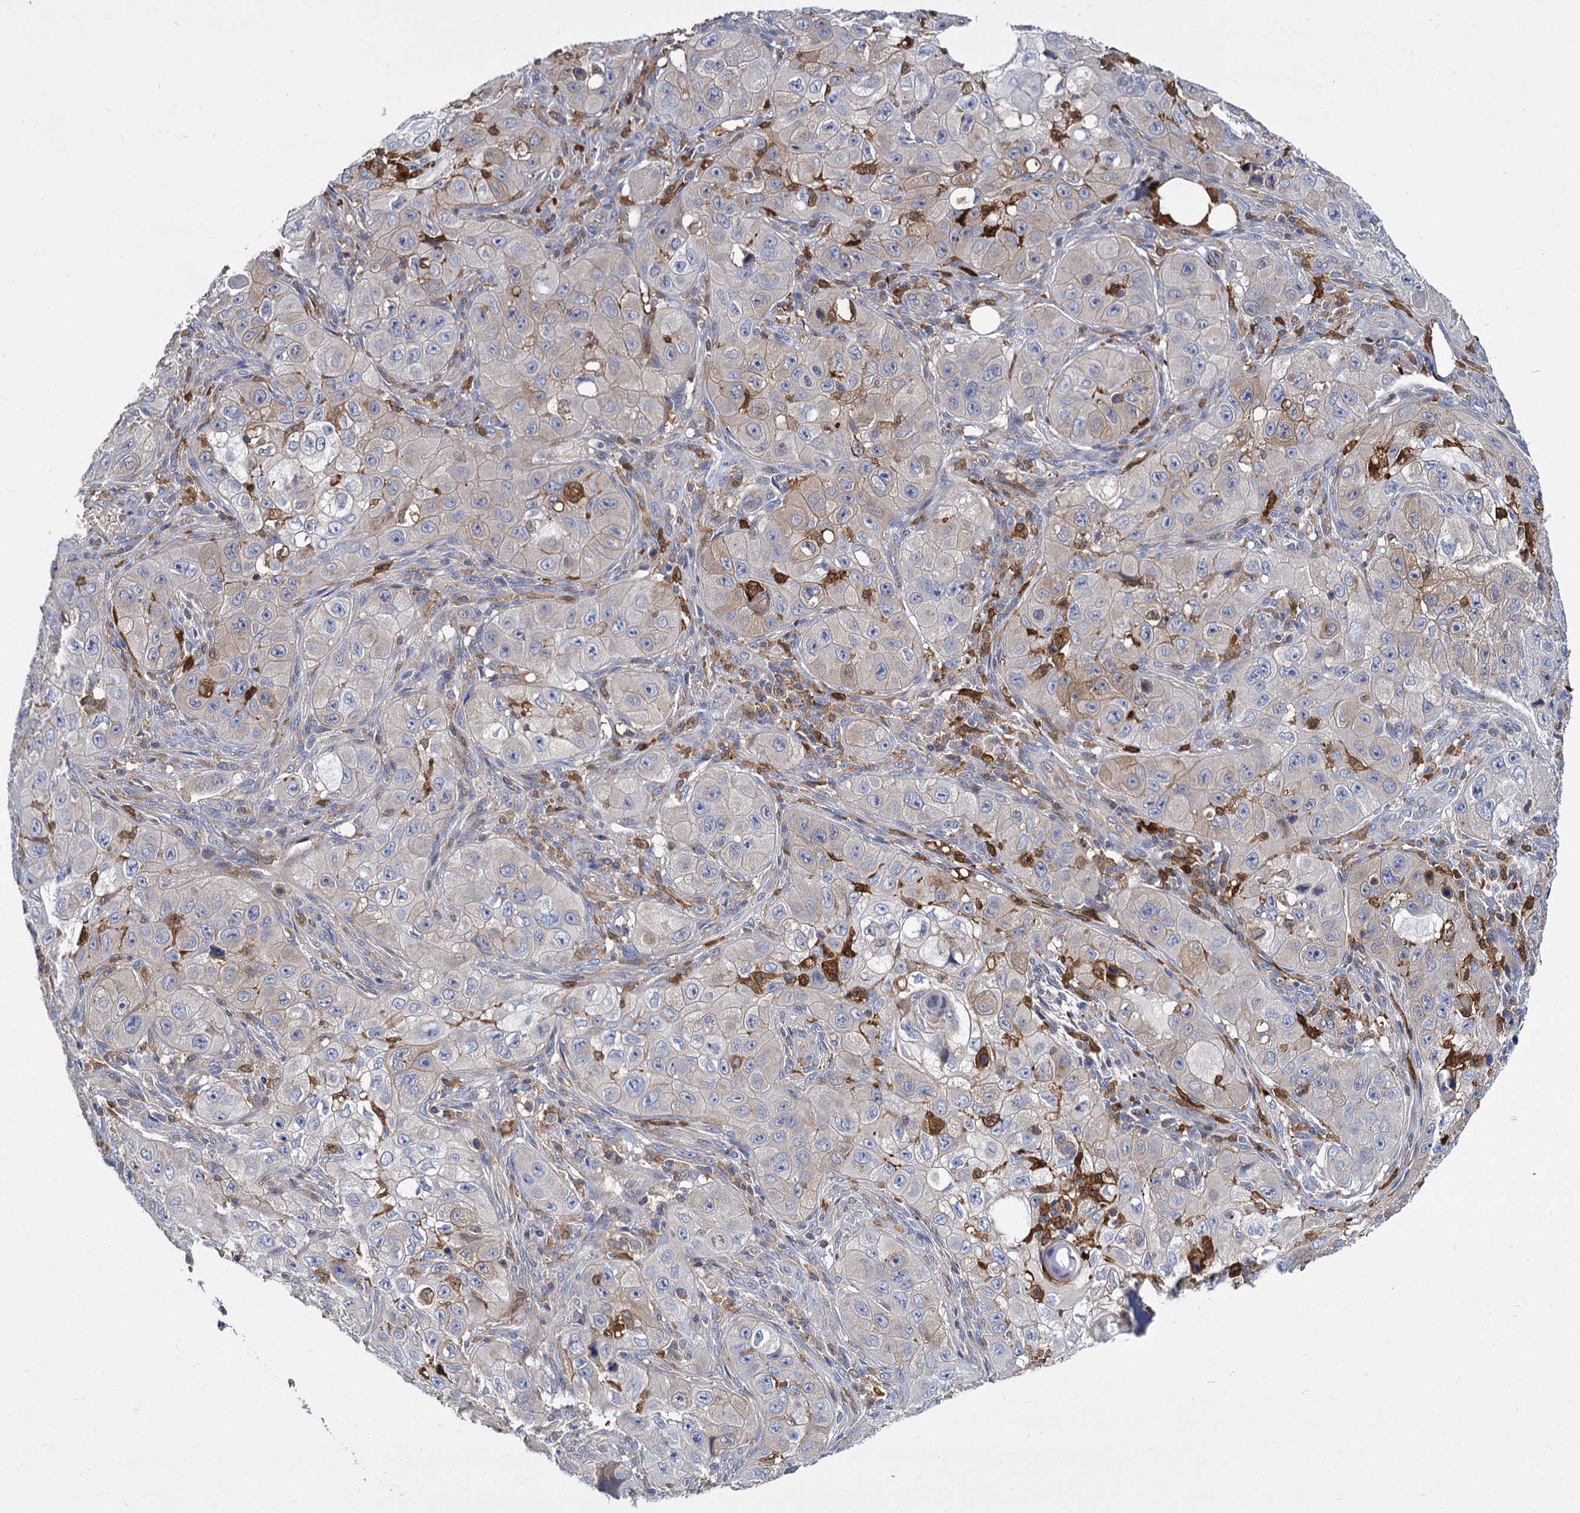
{"staining": {"intensity": "moderate", "quantity": "25%-75%", "location": "cytoplasmic/membranous"}, "tissue": "skin cancer", "cell_type": "Tumor cells", "image_type": "cancer", "snomed": [{"axis": "morphology", "description": "Squamous cell carcinoma, NOS"}, {"axis": "topography", "description": "Skin"}, {"axis": "topography", "description": "Subcutis"}], "caption": "The immunohistochemical stain shows moderate cytoplasmic/membranous staining in tumor cells of squamous cell carcinoma (skin) tissue.", "gene": "GCLC", "patient": {"sex": "male", "age": 73}}